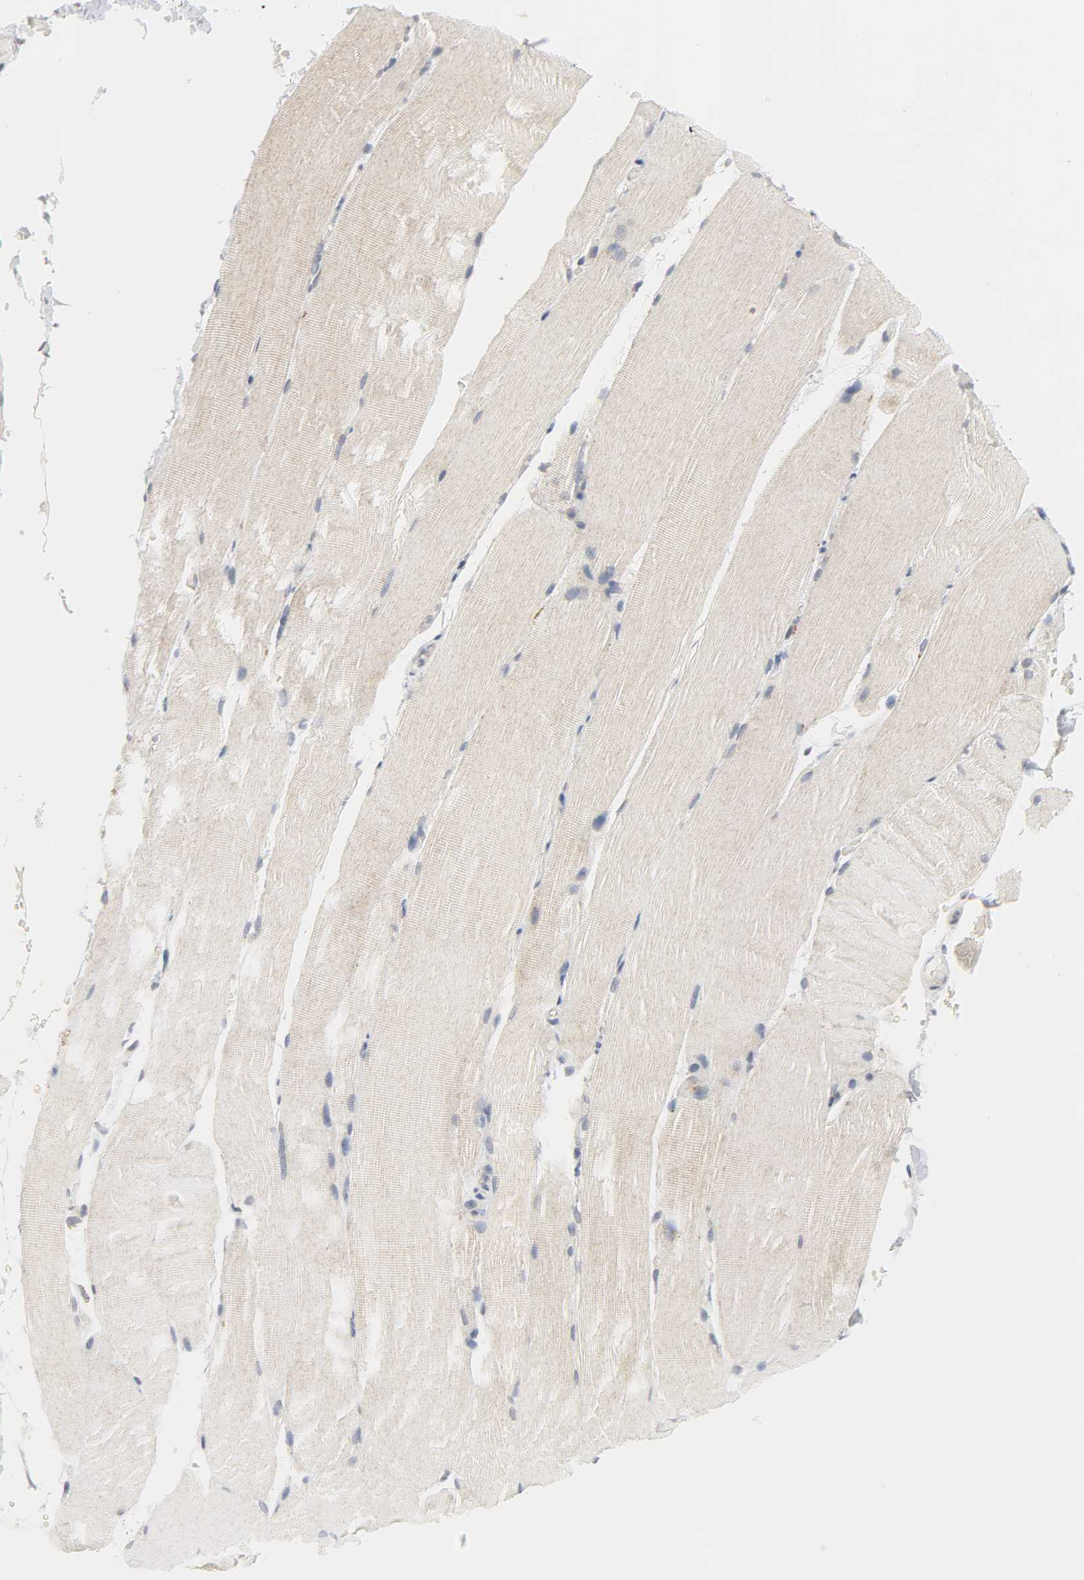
{"staining": {"intensity": "negative", "quantity": "none", "location": "none"}, "tissue": "skeletal muscle", "cell_type": "Myocytes", "image_type": "normal", "snomed": [{"axis": "morphology", "description": "Normal tissue, NOS"}, {"axis": "topography", "description": "Skeletal muscle"}, {"axis": "topography", "description": "Parathyroid gland"}], "caption": "Immunohistochemistry (IHC) of normal human skeletal muscle exhibits no positivity in myocytes. The staining was performed using DAB to visualize the protein expression in brown, while the nuclei were stained in blue with hematoxylin (Magnification: 20x).", "gene": "CLIP1", "patient": {"sex": "female", "age": 37}}